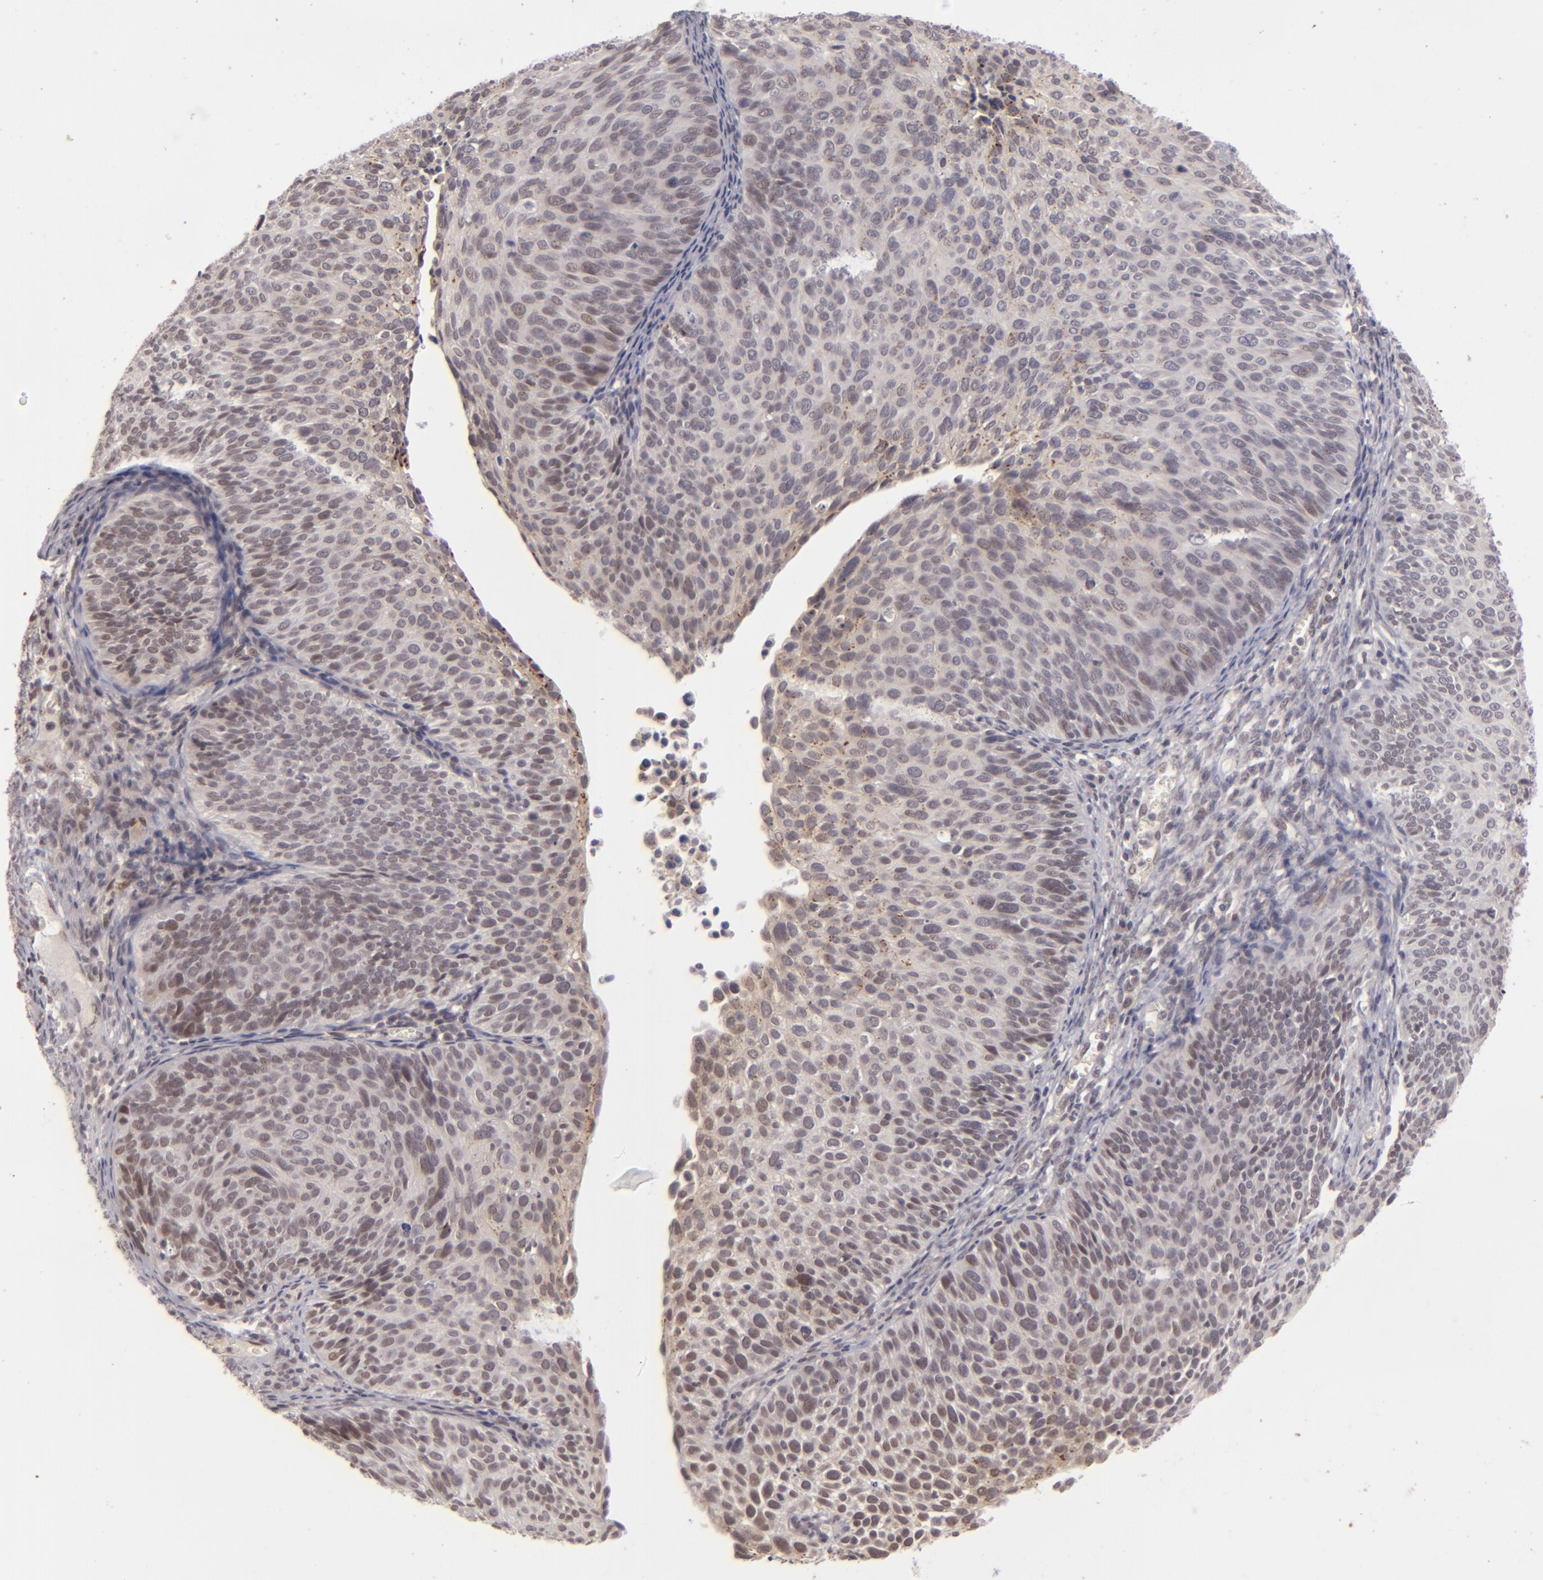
{"staining": {"intensity": "weak", "quantity": "<25%", "location": "cytoplasmic/membranous"}, "tissue": "cervical cancer", "cell_type": "Tumor cells", "image_type": "cancer", "snomed": [{"axis": "morphology", "description": "Squamous cell carcinoma, NOS"}, {"axis": "topography", "description": "Cervix"}], "caption": "IHC of human cervical squamous cell carcinoma exhibits no staining in tumor cells. (DAB (3,3'-diaminobenzidine) IHC, high magnification).", "gene": "DFFA", "patient": {"sex": "female", "age": 36}}